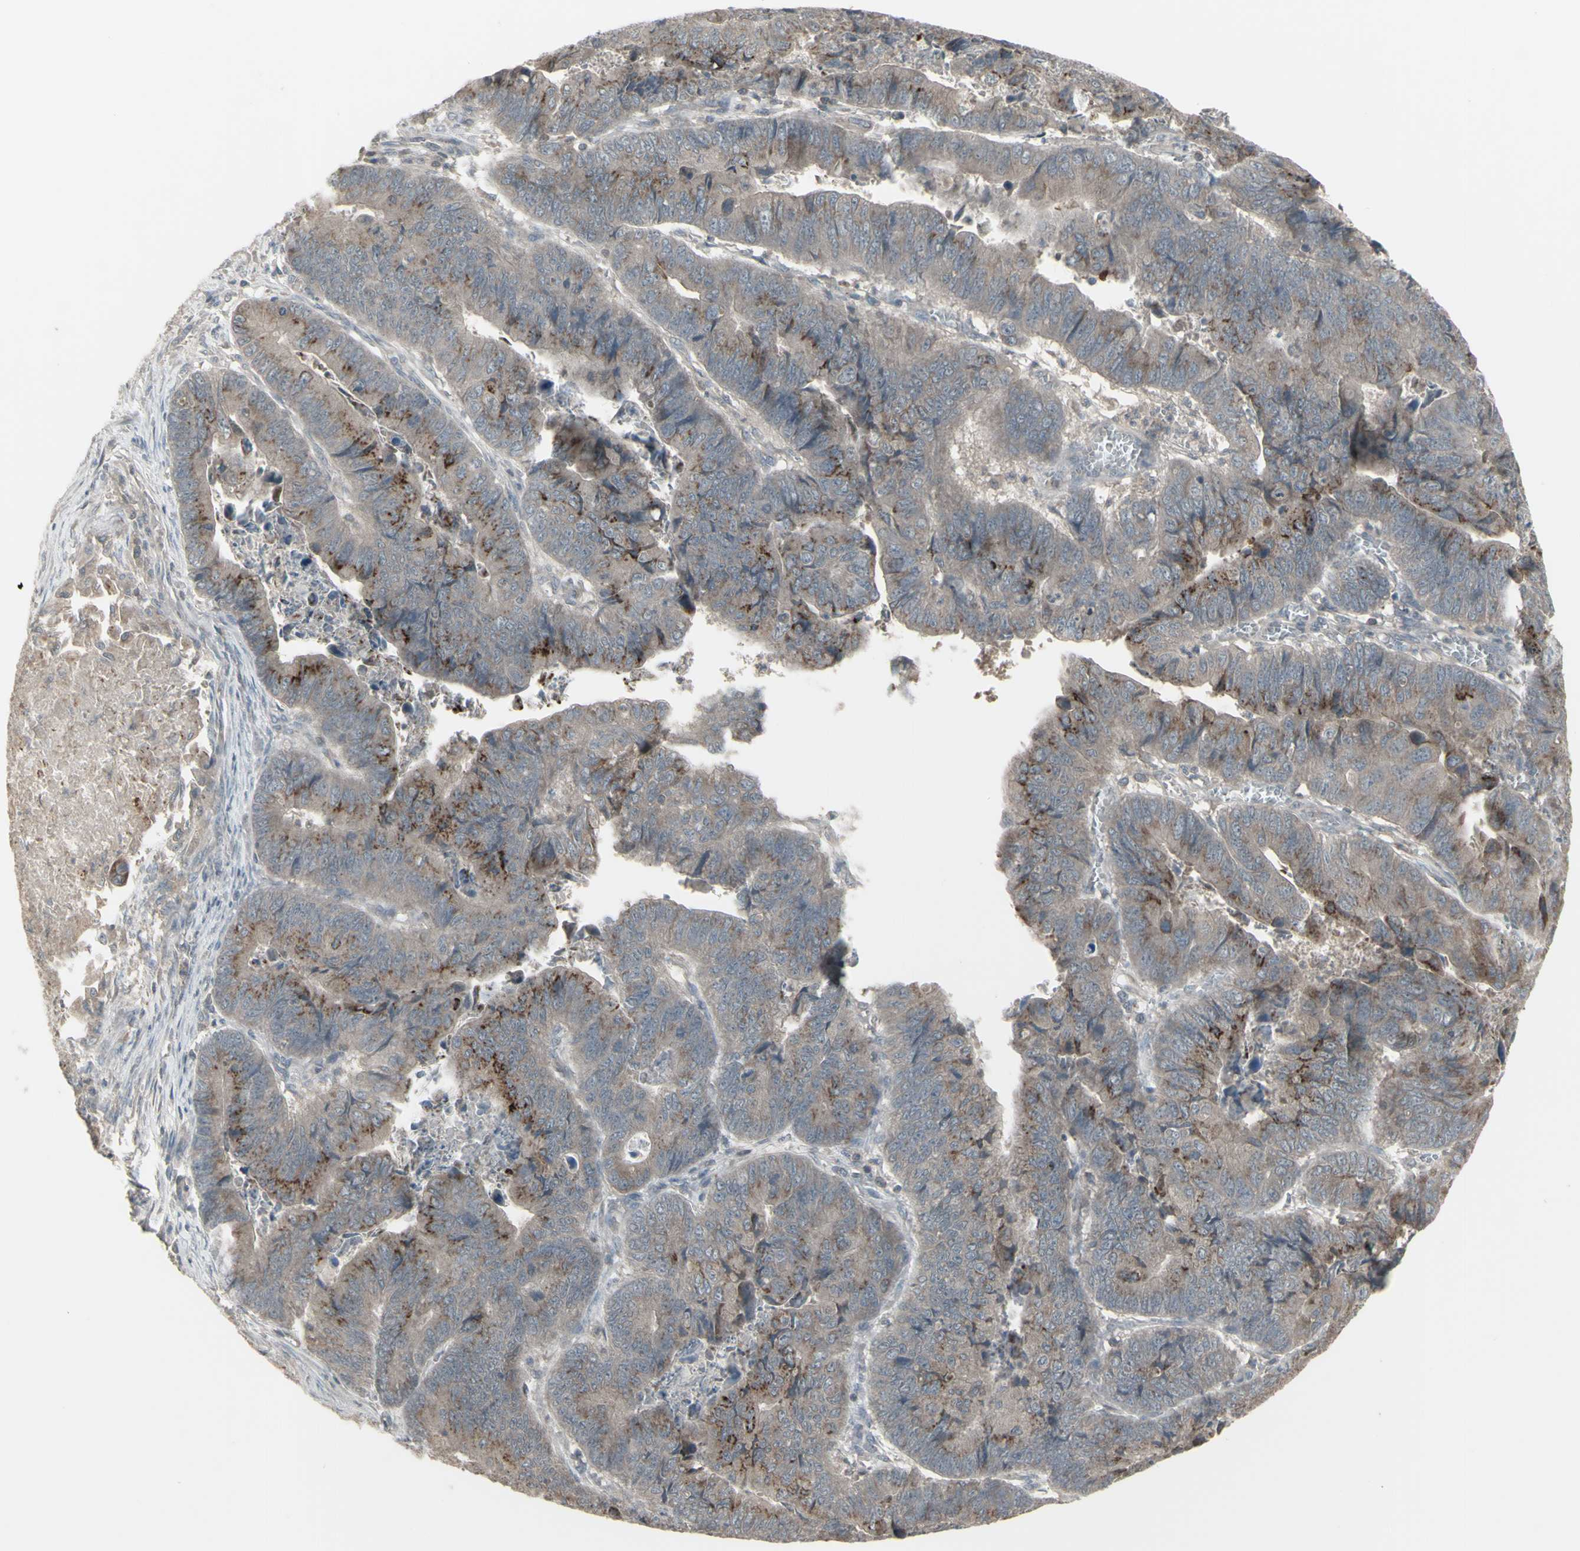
{"staining": {"intensity": "moderate", "quantity": ">75%", "location": "cytoplasmic/membranous"}, "tissue": "stomach cancer", "cell_type": "Tumor cells", "image_type": "cancer", "snomed": [{"axis": "morphology", "description": "Adenocarcinoma, NOS"}, {"axis": "topography", "description": "Stomach, lower"}], "caption": "A micrograph showing moderate cytoplasmic/membranous positivity in approximately >75% of tumor cells in stomach cancer (adenocarcinoma), as visualized by brown immunohistochemical staining.", "gene": "CSK", "patient": {"sex": "male", "age": 77}}